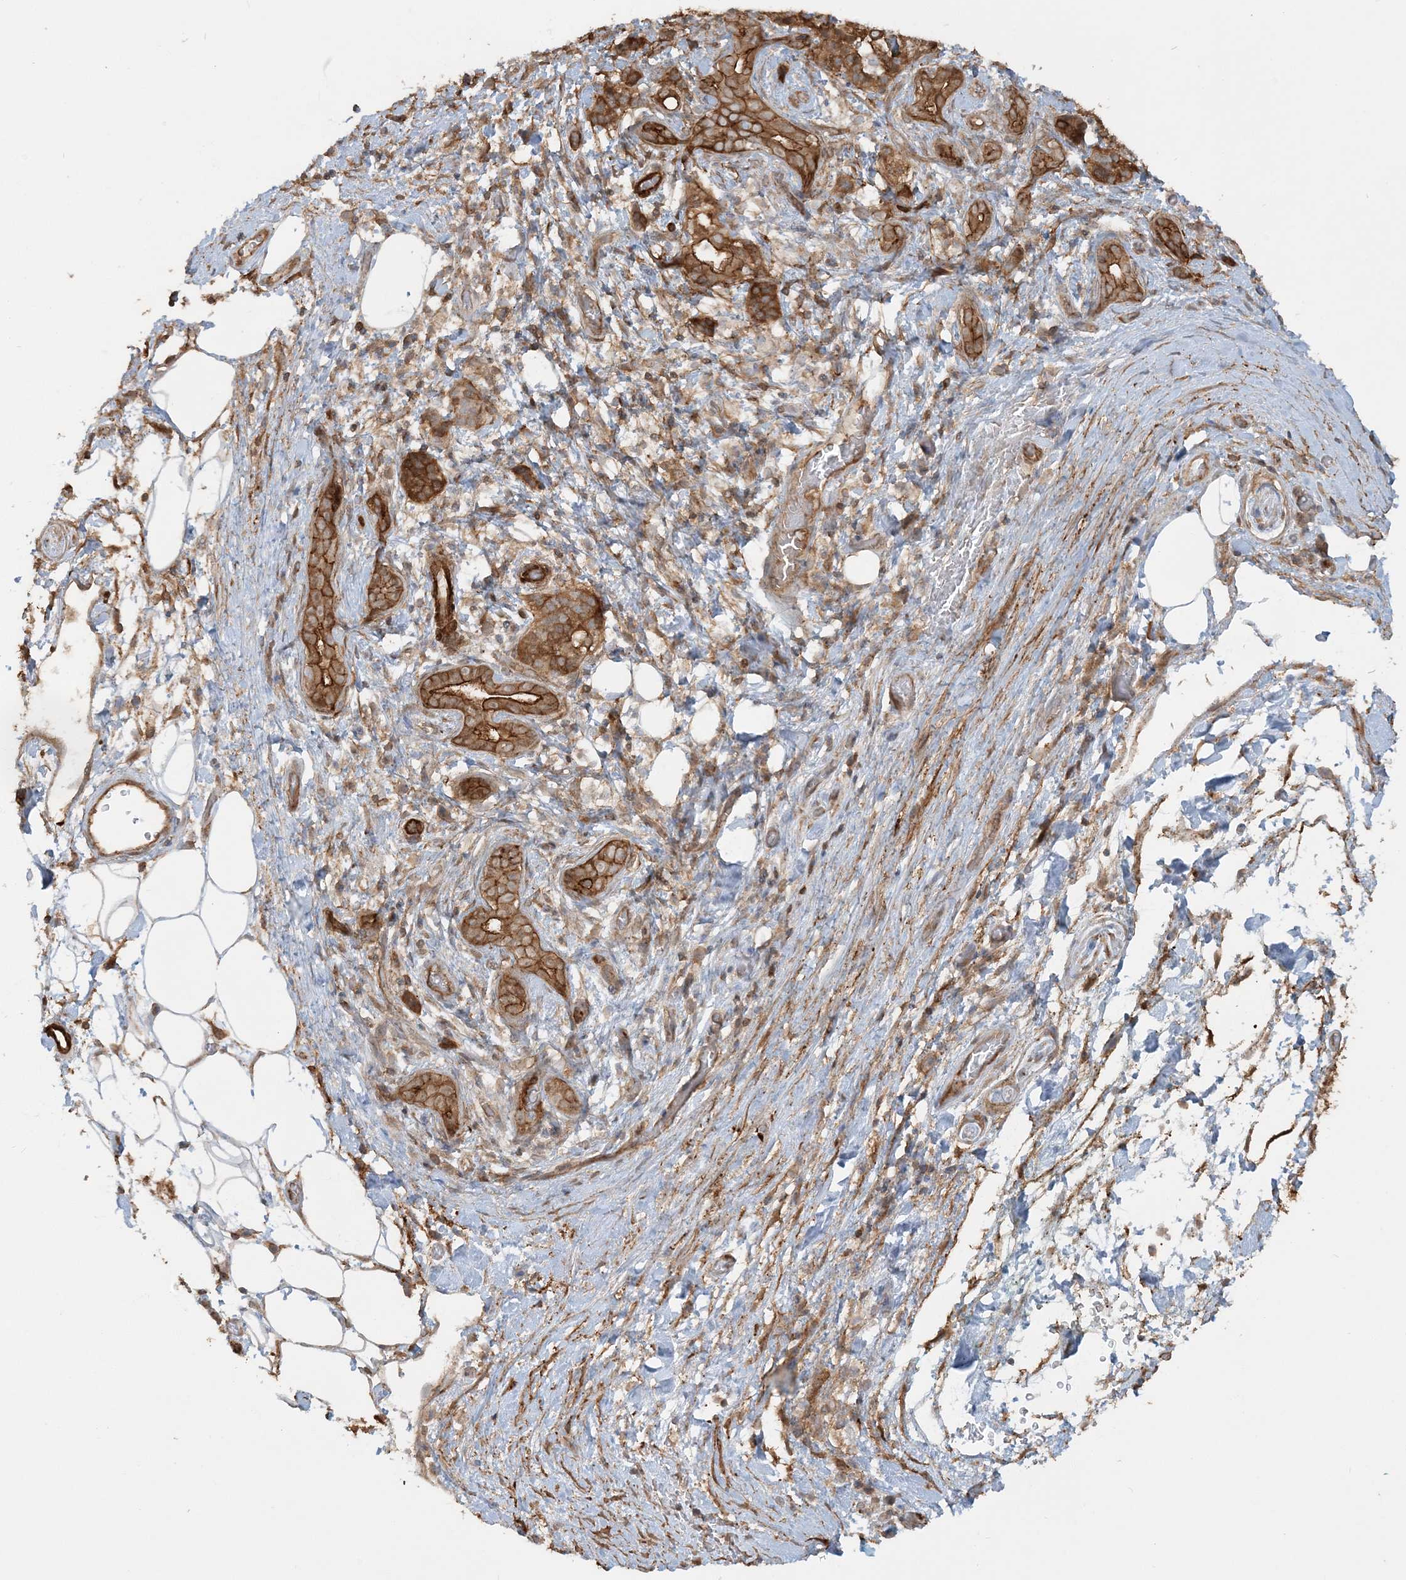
{"staining": {"intensity": "strong", "quantity": ">75%", "location": "cytoplasmic/membranous"}, "tissue": "pancreatic cancer", "cell_type": "Tumor cells", "image_type": "cancer", "snomed": [{"axis": "morphology", "description": "Adenocarcinoma, NOS"}, {"axis": "topography", "description": "Pancreas"}], "caption": "This micrograph reveals immunohistochemistry (IHC) staining of pancreatic cancer (adenocarcinoma), with high strong cytoplasmic/membranous expression in approximately >75% of tumor cells.", "gene": "DSTN", "patient": {"sex": "male", "age": 78}}